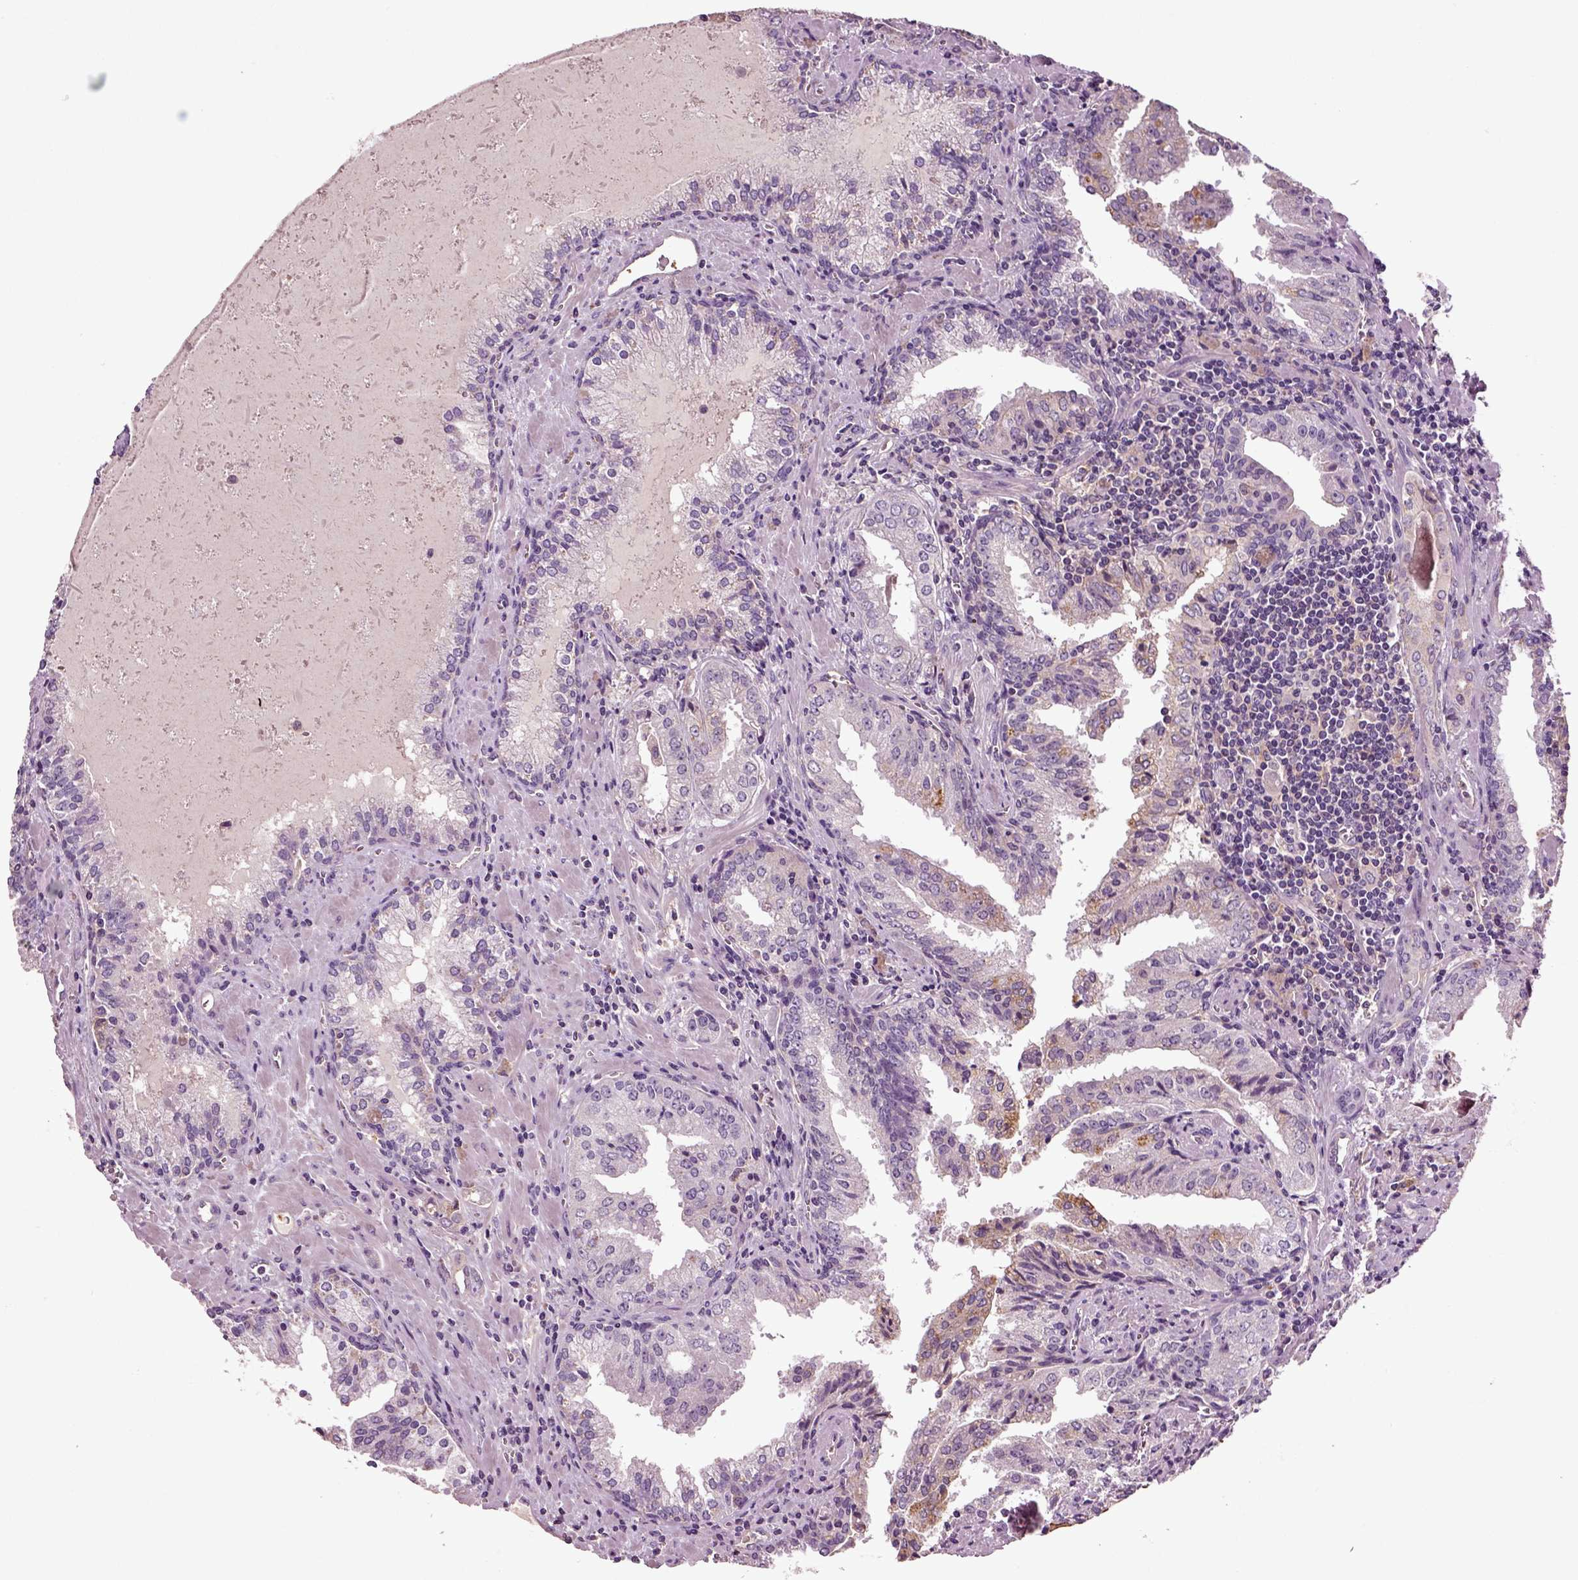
{"staining": {"intensity": "negative", "quantity": "none", "location": "none"}, "tissue": "prostate cancer", "cell_type": "Tumor cells", "image_type": "cancer", "snomed": [{"axis": "morphology", "description": "Adenocarcinoma, High grade"}, {"axis": "topography", "description": "Prostate"}], "caption": "The histopathology image demonstrates no staining of tumor cells in prostate adenocarcinoma (high-grade).", "gene": "DEFB118", "patient": {"sex": "male", "age": 68}}